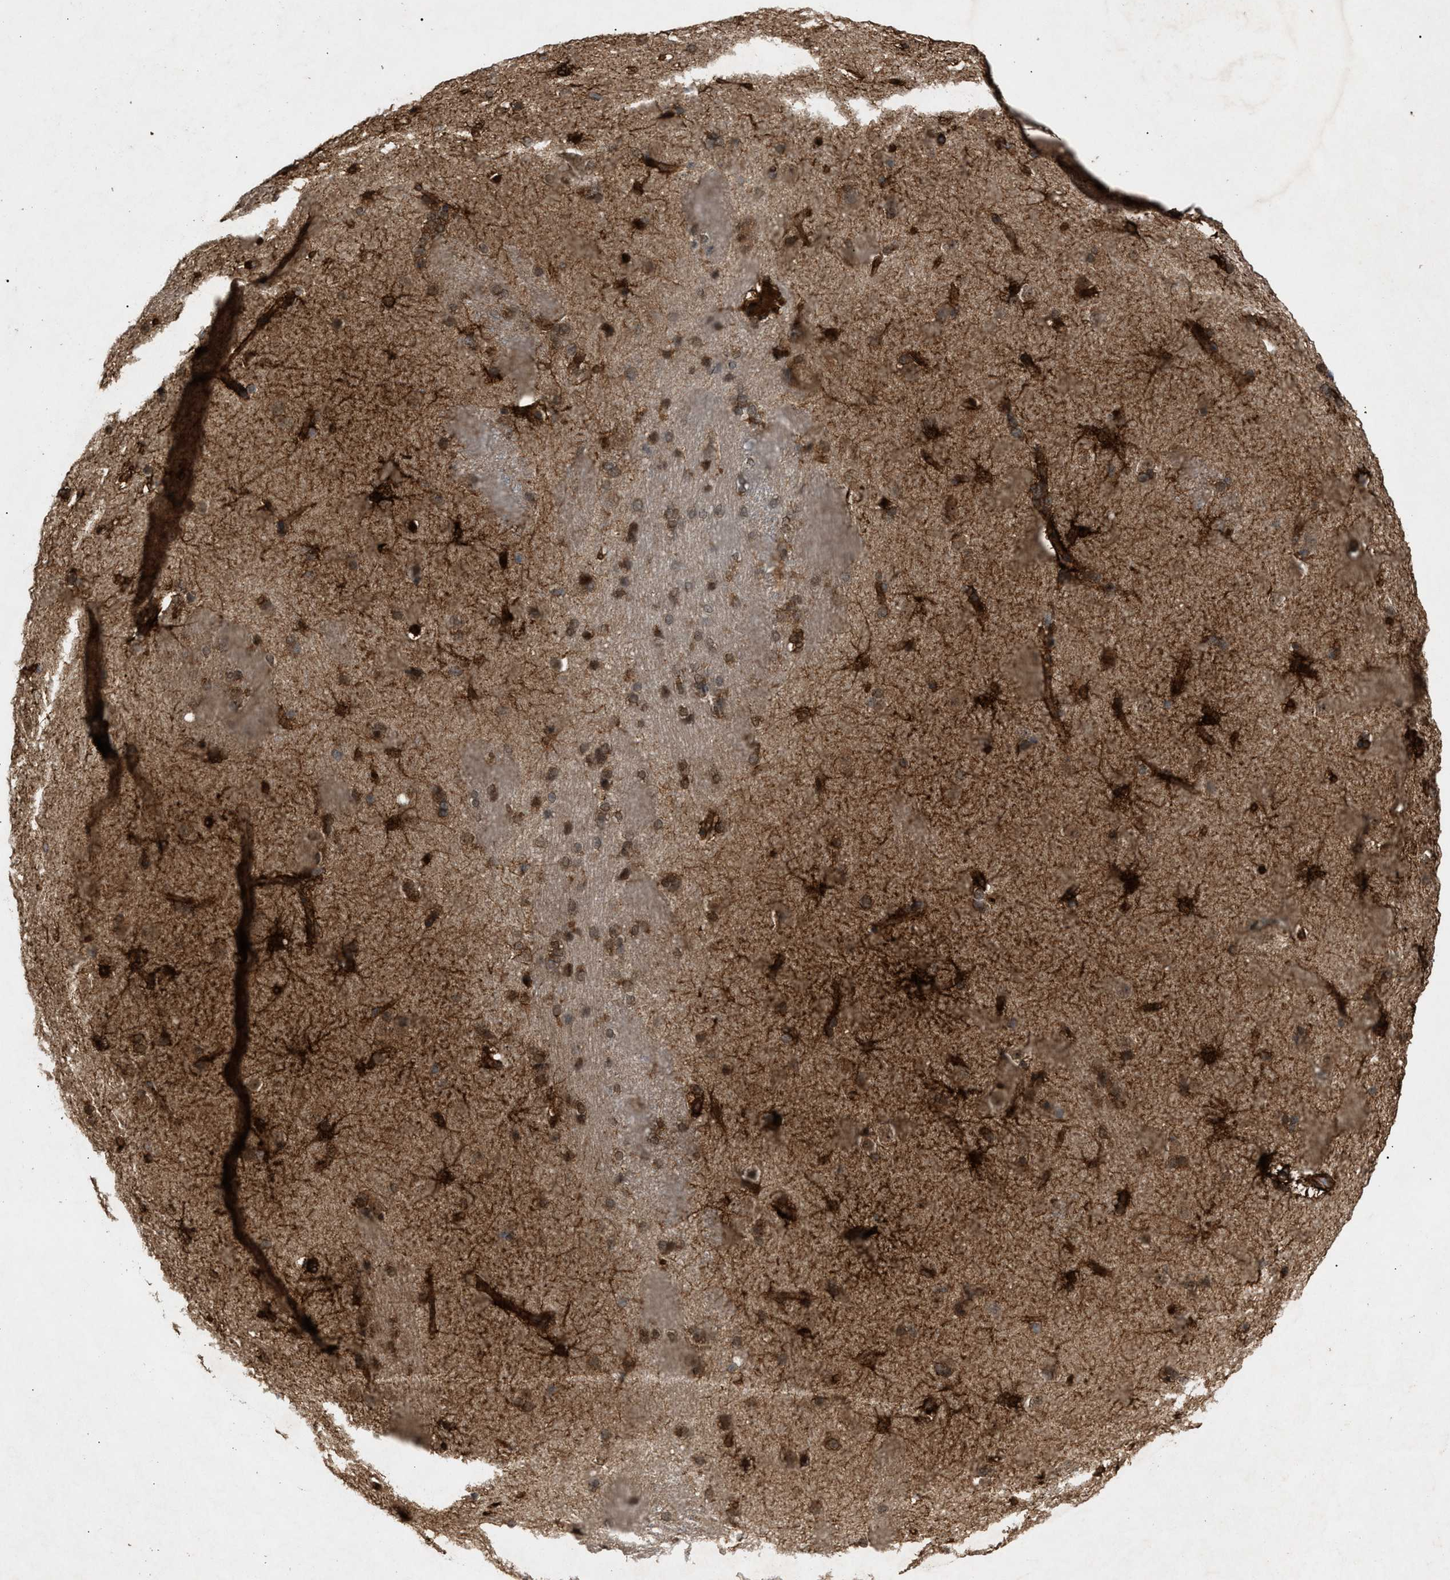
{"staining": {"intensity": "weak", "quantity": "25%-75%", "location": "cytoplasmic/membranous"}, "tissue": "caudate", "cell_type": "Glial cells", "image_type": "normal", "snomed": [{"axis": "morphology", "description": "Normal tissue, NOS"}, {"axis": "topography", "description": "Lateral ventricle wall"}], "caption": "This micrograph shows unremarkable caudate stained with IHC to label a protein in brown. The cytoplasmic/membranous of glial cells show weak positivity for the protein. Nuclei are counter-stained blue.", "gene": "GCC1", "patient": {"sex": "female", "age": 19}}